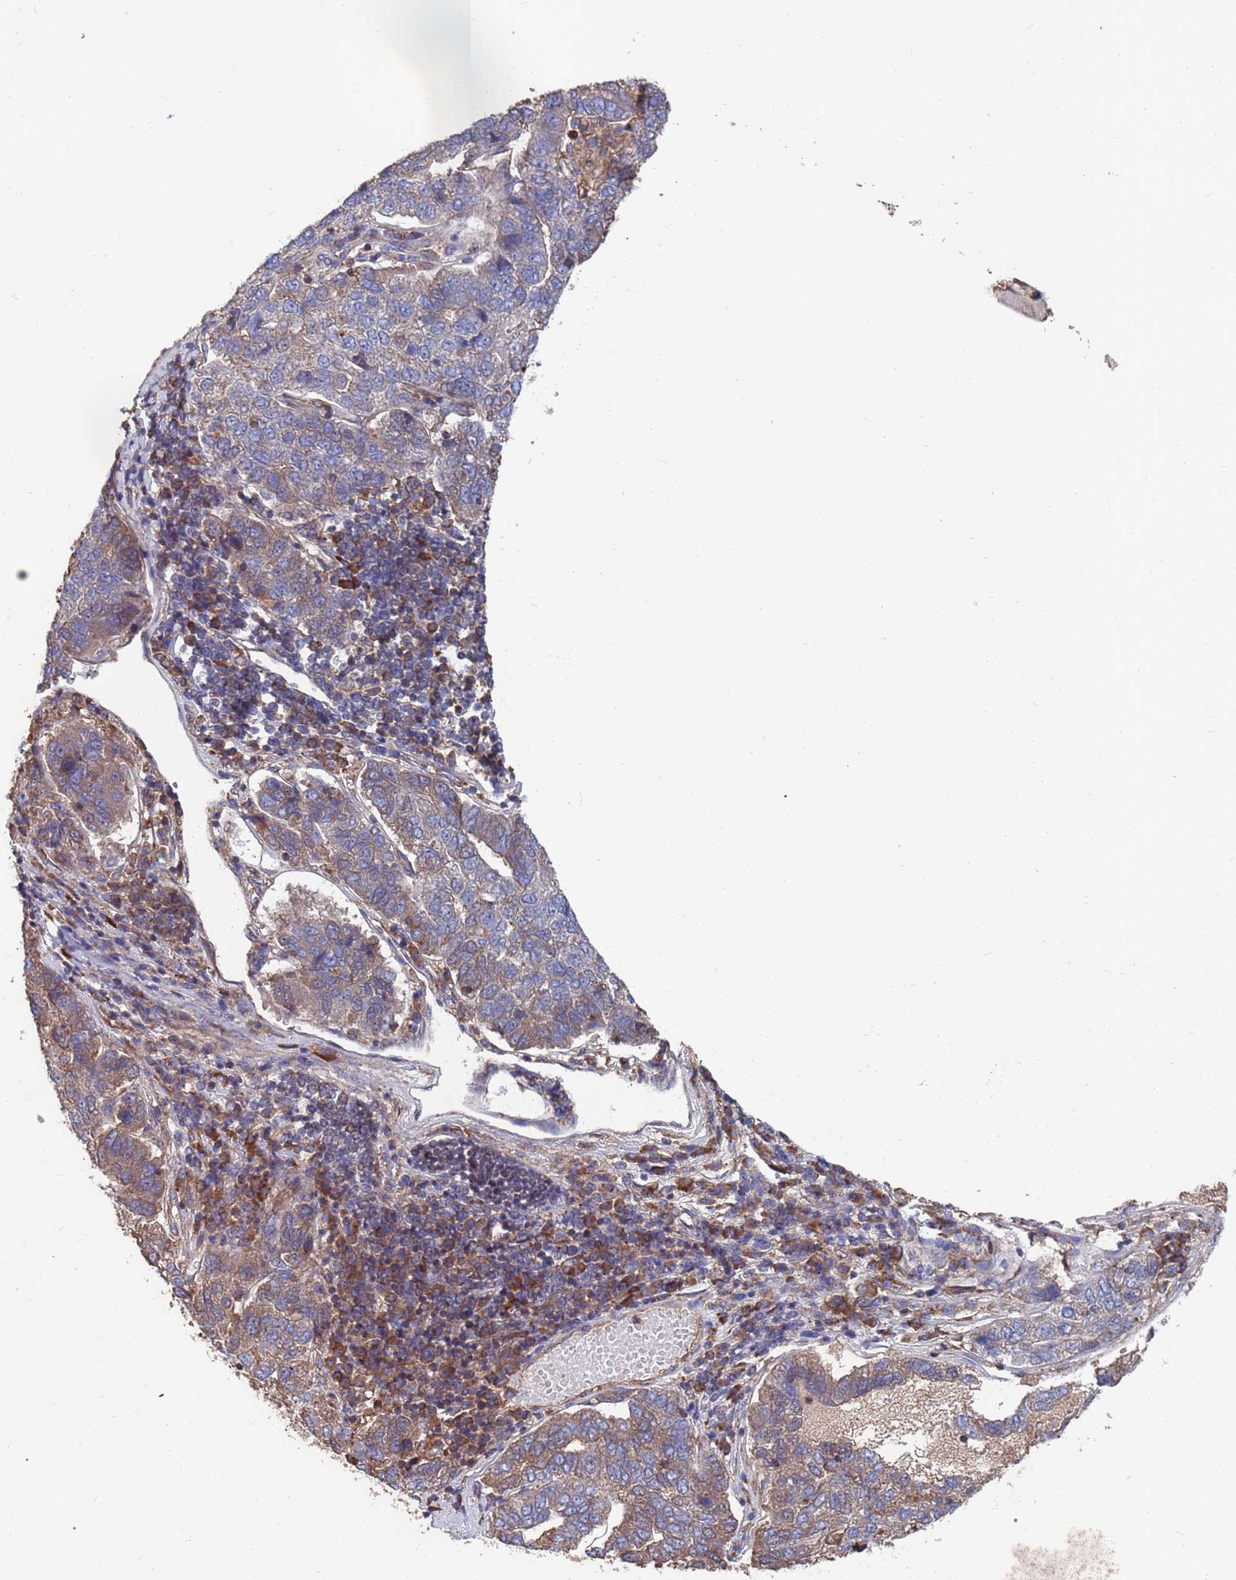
{"staining": {"intensity": "weak", "quantity": "25%-75%", "location": "cytoplasmic/membranous"}, "tissue": "pancreatic cancer", "cell_type": "Tumor cells", "image_type": "cancer", "snomed": [{"axis": "morphology", "description": "Adenocarcinoma, NOS"}, {"axis": "topography", "description": "Pancreas"}], "caption": "This image demonstrates immunohistochemistry staining of human adenocarcinoma (pancreatic), with low weak cytoplasmic/membranous expression in about 25%-75% of tumor cells.", "gene": "PYCR1", "patient": {"sex": "female", "age": 61}}